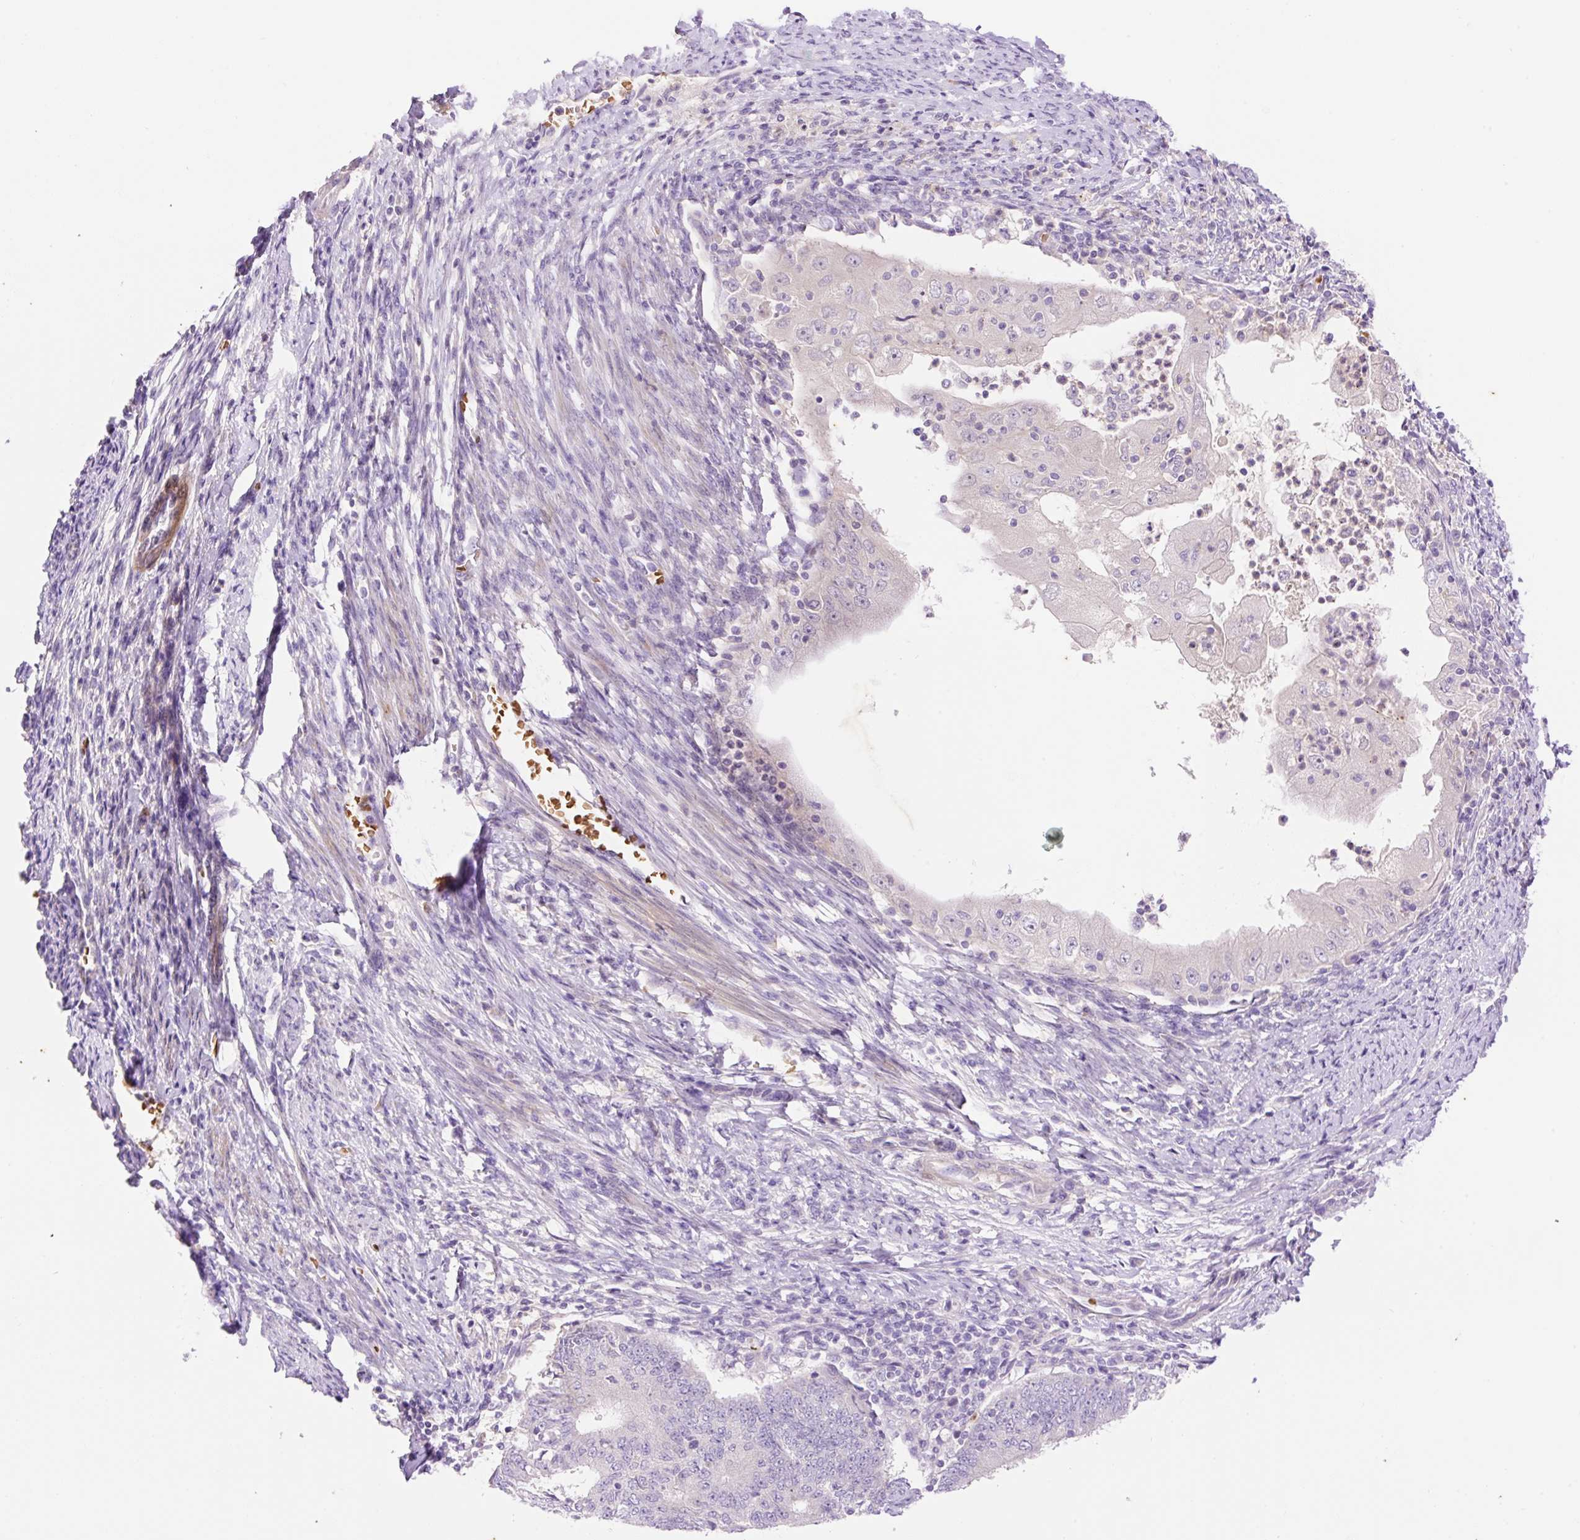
{"staining": {"intensity": "negative", "quantity": "none", "location": "none"}, "tissue": "endometrial cancer", "cell_type": "Tumor cells", "image_type": "cancer", "snomed": [{"axis": "morphology", "description": "Adenocarcinoma, NOS"}, {"axis": "topography", "description": "Endometrium"}], "caption": "DAB (3,3'-diaminobenzidine) immunohistochemical staining of human endometrial cancer reveals no significant positivity in tumor cells.", "gene": "LHFPL5", "patient": {"sex": "female", "age": 70}}